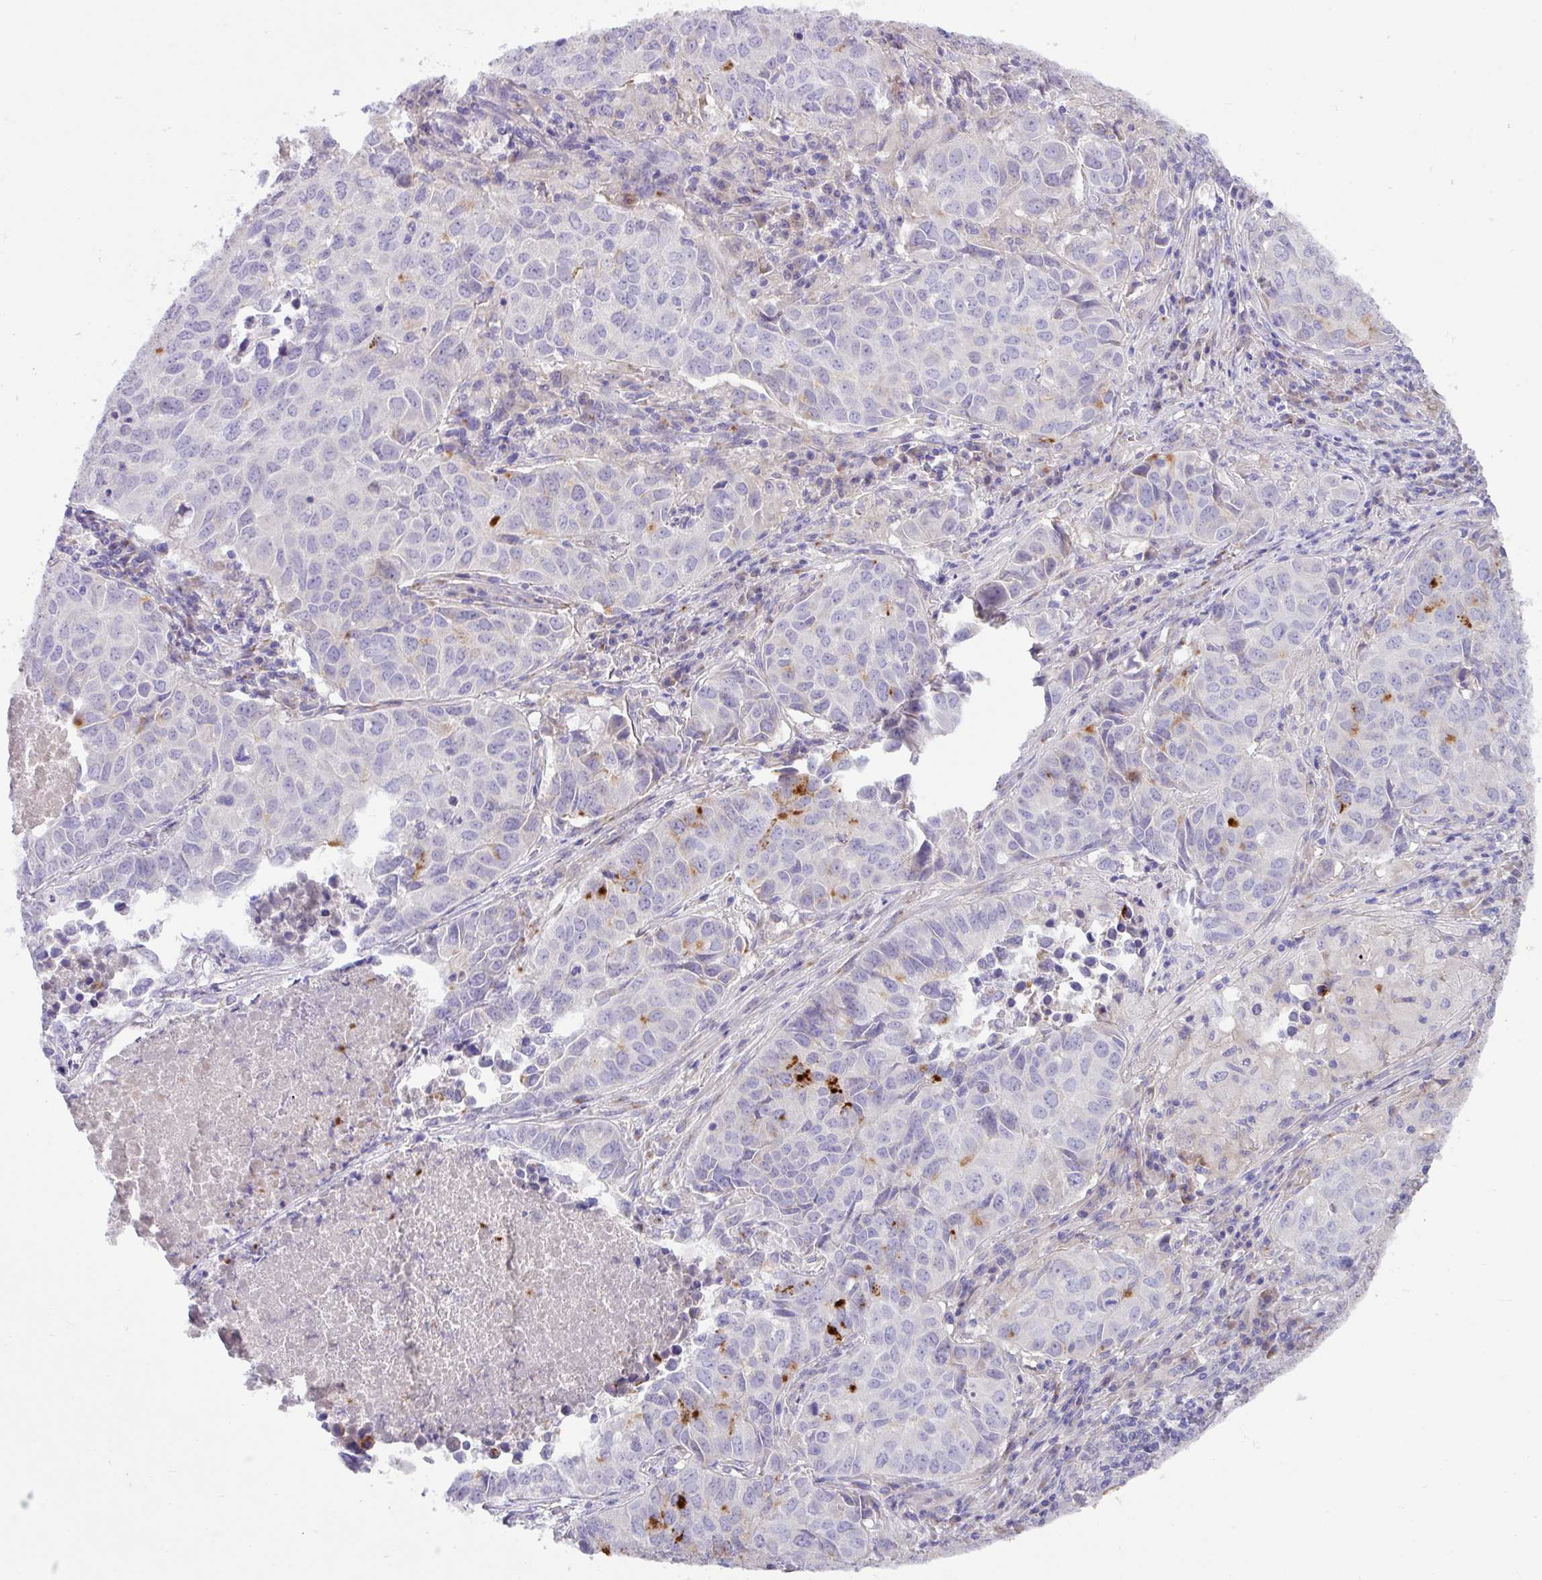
{"staining": {"intensity": "strong", "quantity": "<25%", "location": "cytoplasmic/membranous"}, "tissue": "lung cancer", "cell_type": "Tumor cells", "image_type": "cancer", "snomed": [{"axis": "morphology", "description": "Adenocarcinoma, NOS"}, {"axis": "topography", "description": "Lung"}], "caption": "Tumor cells reveal medium levels of strong cytoplasmic/membranous positivity in approximately <25% of cells in adenocarcinoma (lung). Nuclei are stained in blue.", "gene": "CRISP3", "patient": {"sex": "female", "age": 50}}